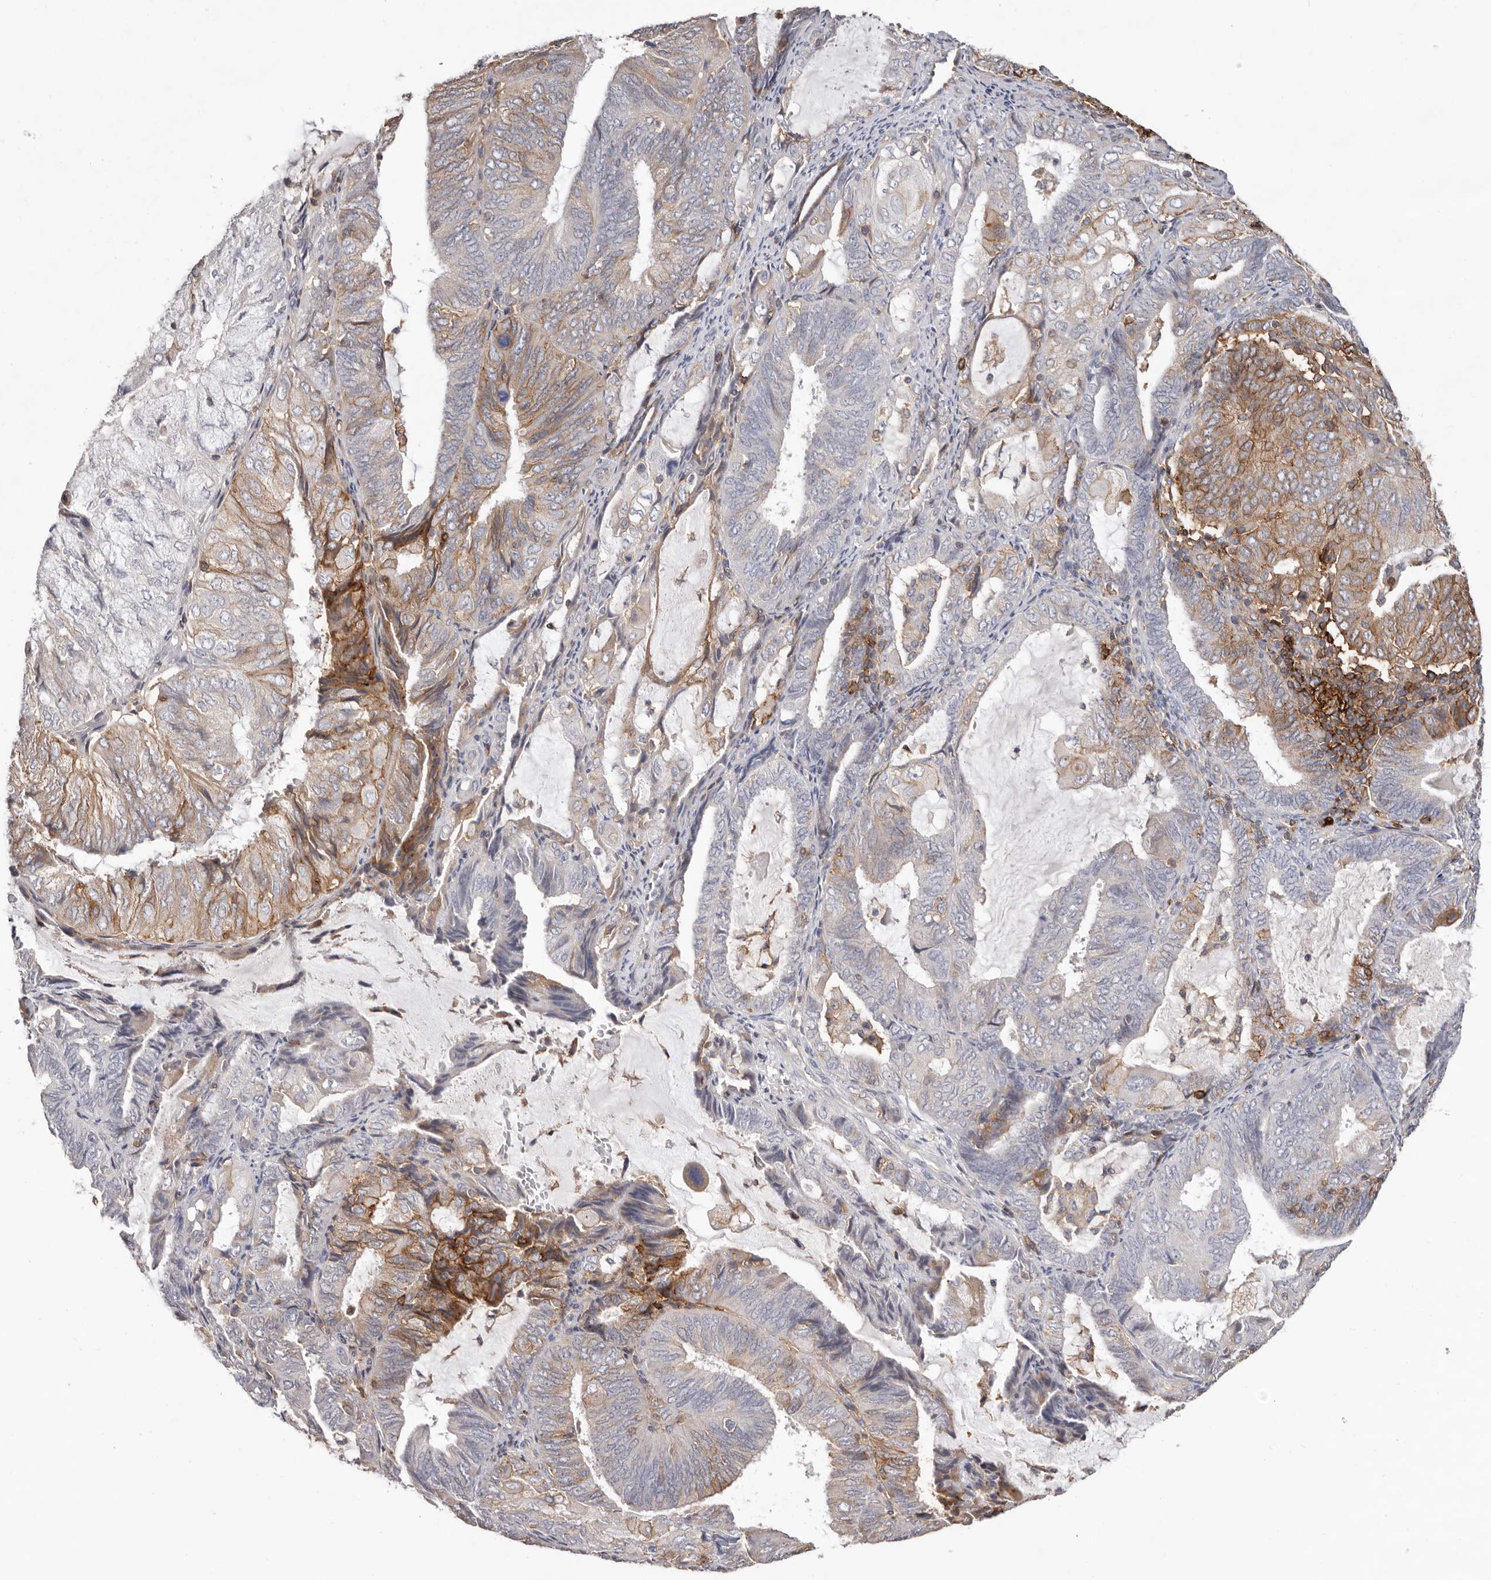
{"staining": {"intensity": "moderate", "quantity": "25%-75%", "location": "cytoplasmic/membranous"}, "tissue": "endometrial cancer", "cell_type": "Tumor cells", "image_type": "cancer", "snomed": [{"axis": "morphology", "description": "Adenocarcinoma, NOS"}, {"axis": "topography", "description": "Endometrium"}], "caption": "Moderate cytoplasmic/membranous protein expression is seen in approximately 25%-75% of tumor cells in endometrial adenocarcinoma.", "gene": "MMACHC", "patient": {"sex": "female", "age": 81}}